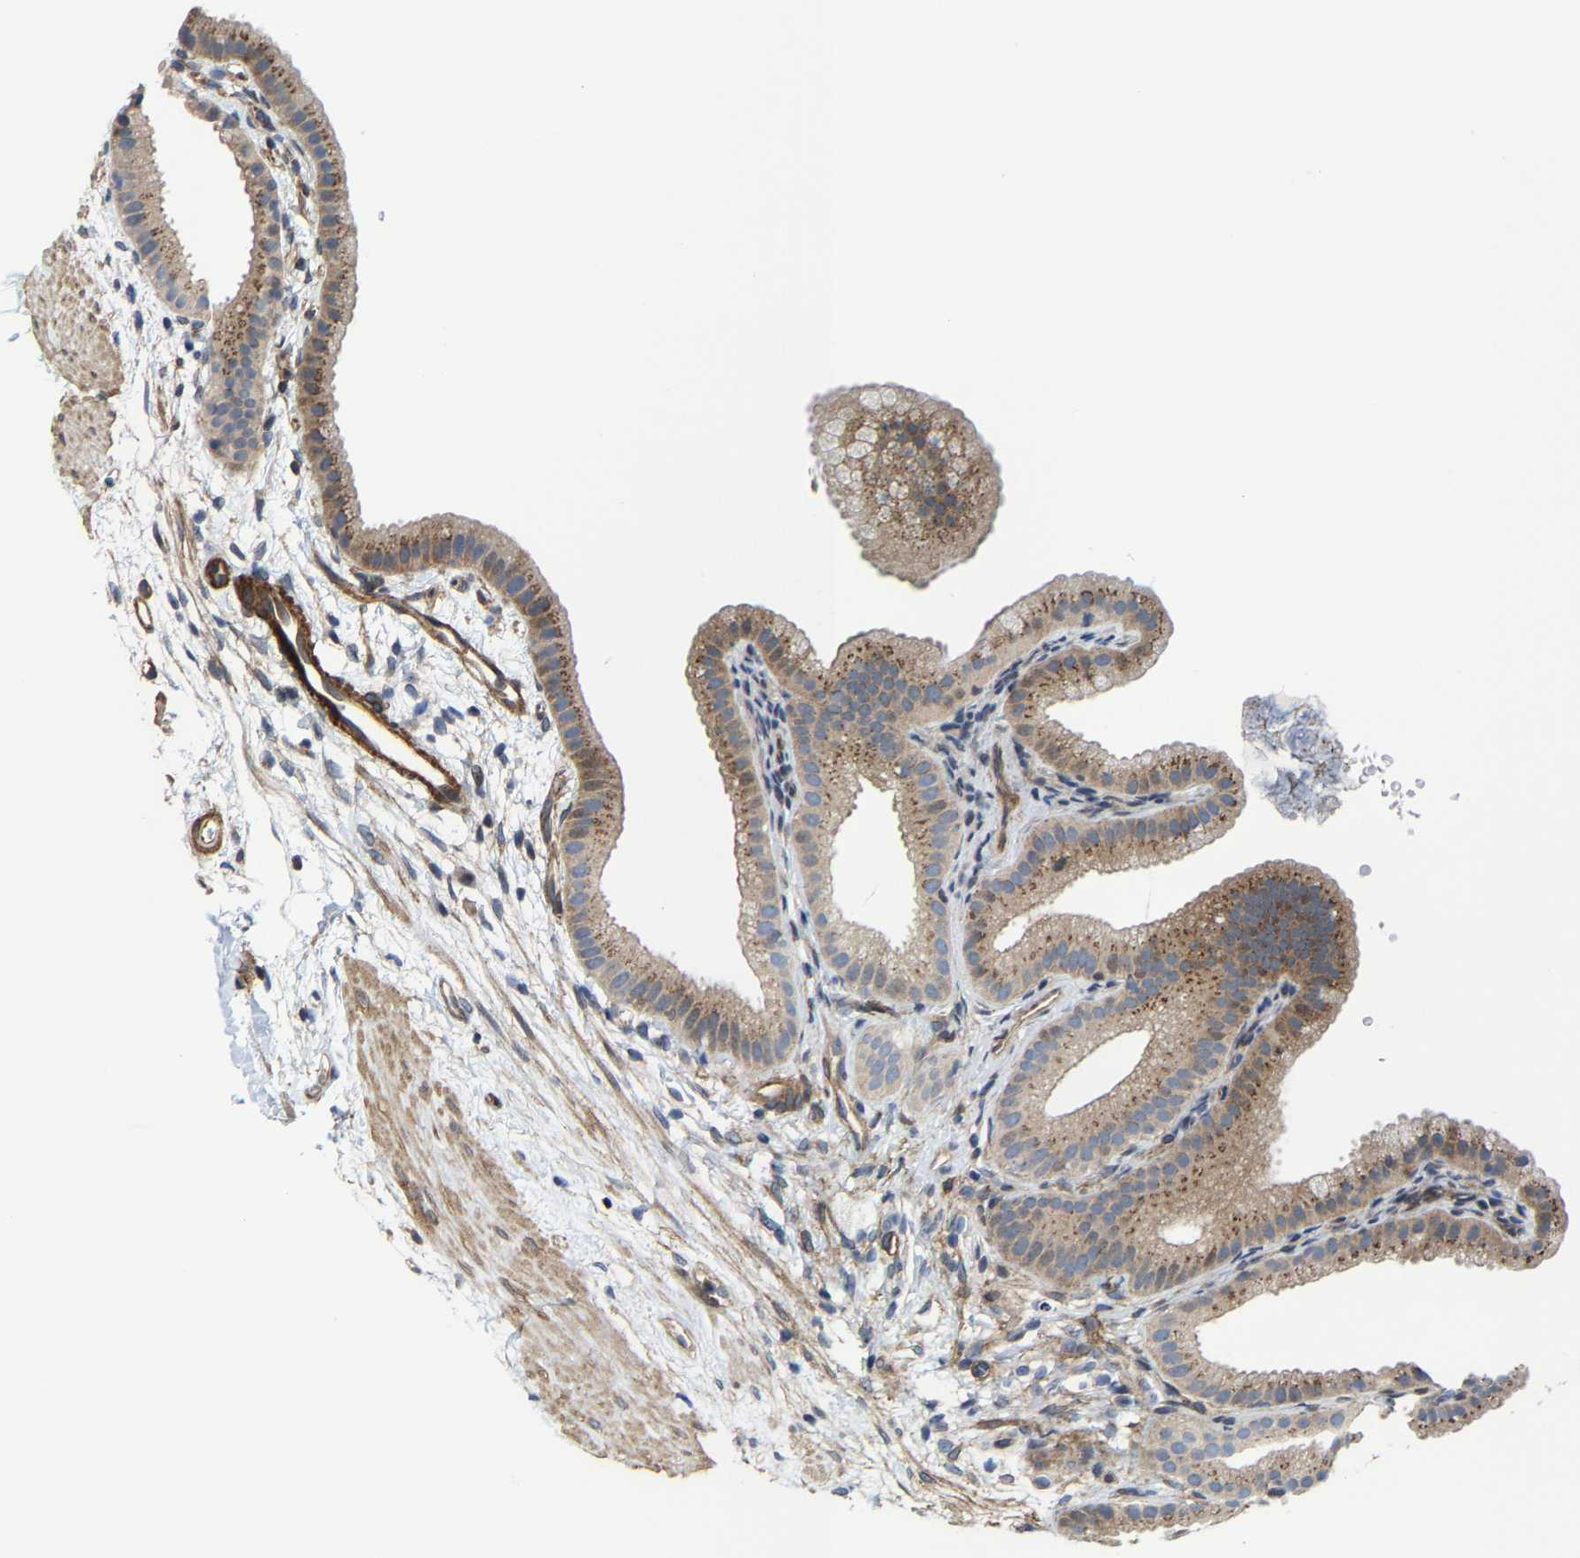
{"staining": {"intensity": "moderate", "quantity": ">75%", "location": "cytoplasmic/membranous"}, "tissue": "gallbladder", "cell_type": "Glandular cells", "image_type": "normal", "snomed": [{"axis": "morphology", "description": "Normal tissue, NOS"}, {"axis": "topography", "description": "Gallbladder"}], "caption": "Gallbladder was stained to show a protein in brown. There is medium levels of moderate cytoplasmic/membranous staining in approximately >75% of glandular cells.", "gene": "TGFB1I1", "patient": {"sex": "female", "age": 64}}